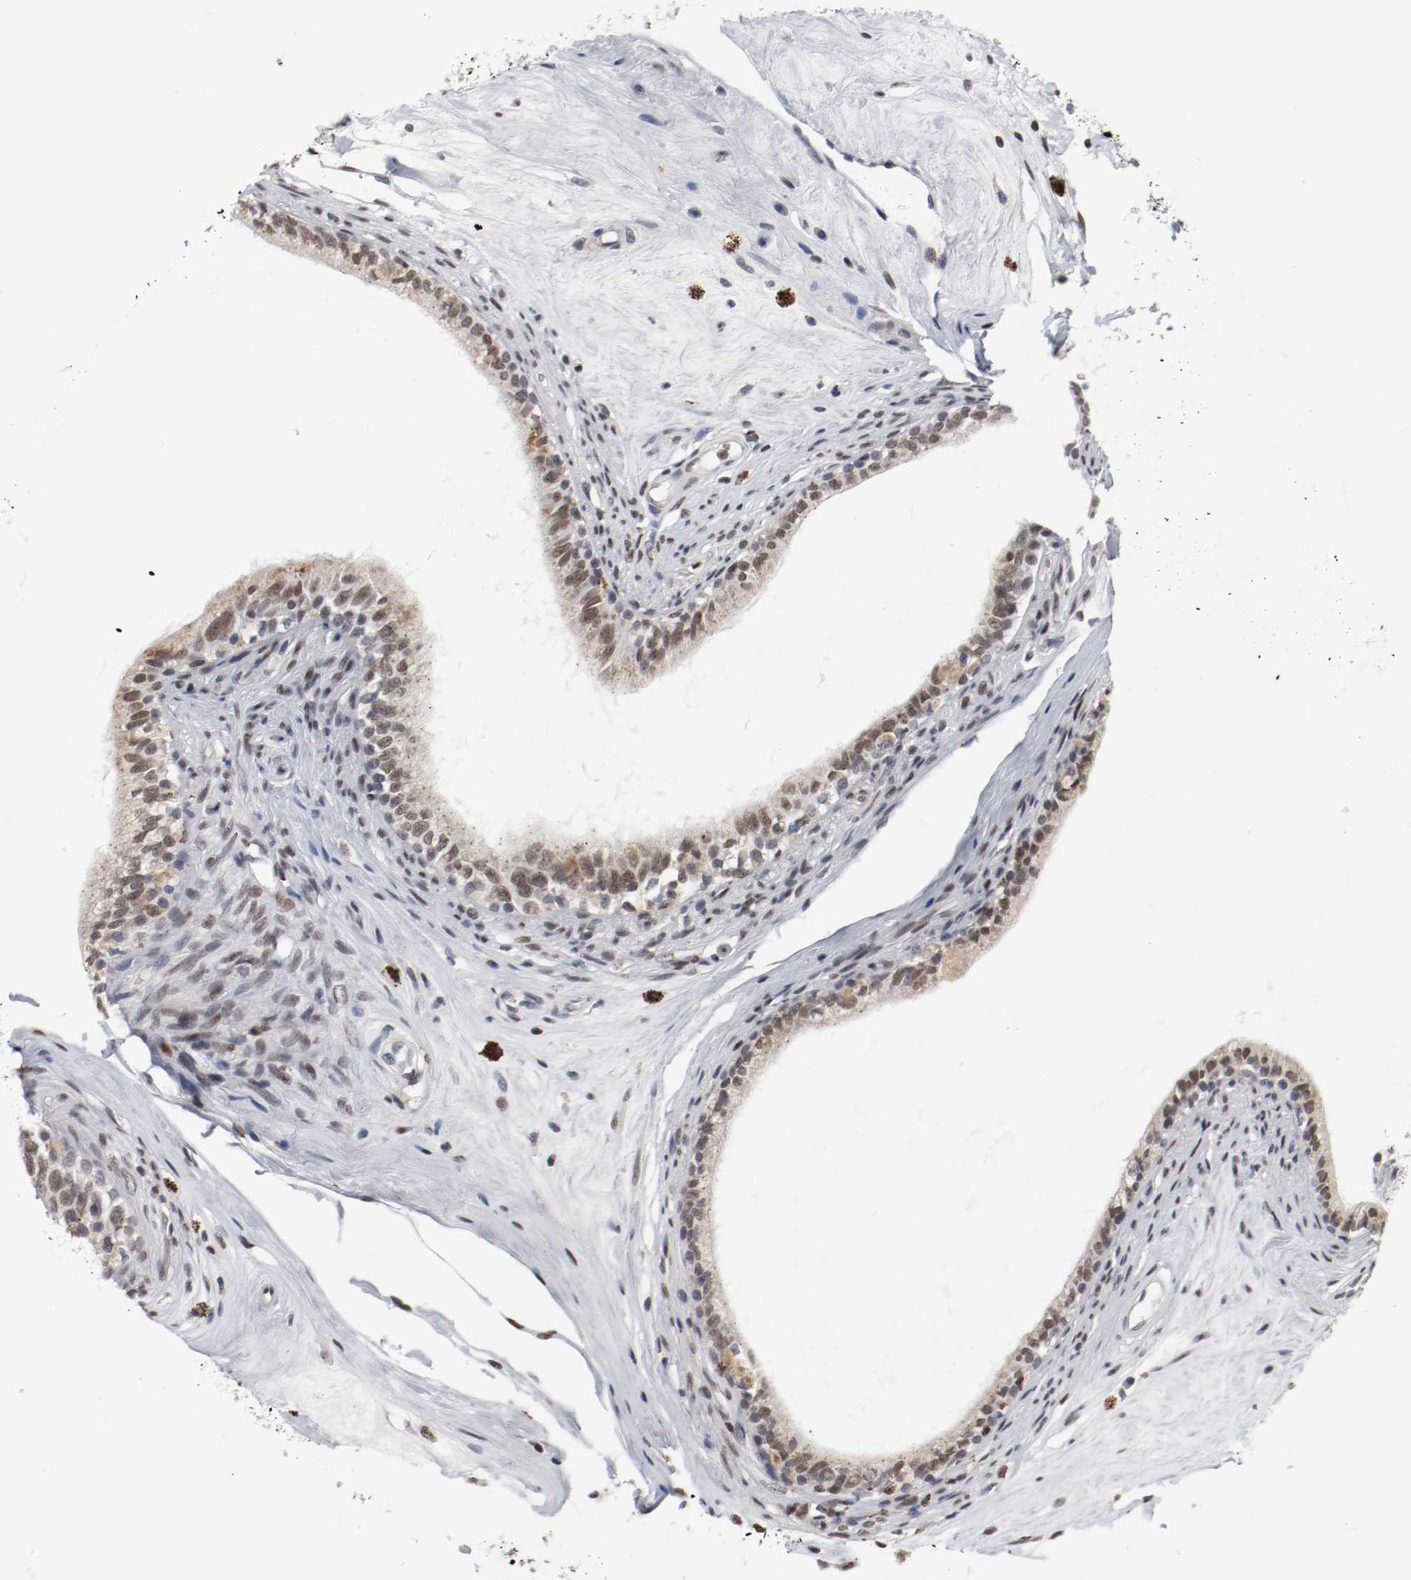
{"staining": {"intensity": "moderate", "quantity": "25%-75%", "location": "cytoplasmic/membranous,nuclear"}, "tissue": "epididymis", "cell_type": "Glandular cells", "image_type": "normal", "snomed": [{"axis": "morphology", "description": "Normal tissue, NOS"}, {"axis": "morphology", "description": "Inflammation, NOS"}, {"axis": "topography", "description": "Epididymis"}], "caption": "Epididymis stained for a protein exhibits moderate cytoplasmic/membranous,nuclear positivity in glandular cells. The protein of interest is stained brown, and the nuclei are stained in blue (DAB (3,3'-diaminobenzidine) IHC with brightfield microscopy, high magnification).", "gene": "JUND", "patient": {"sex": "male", "age": 84}}